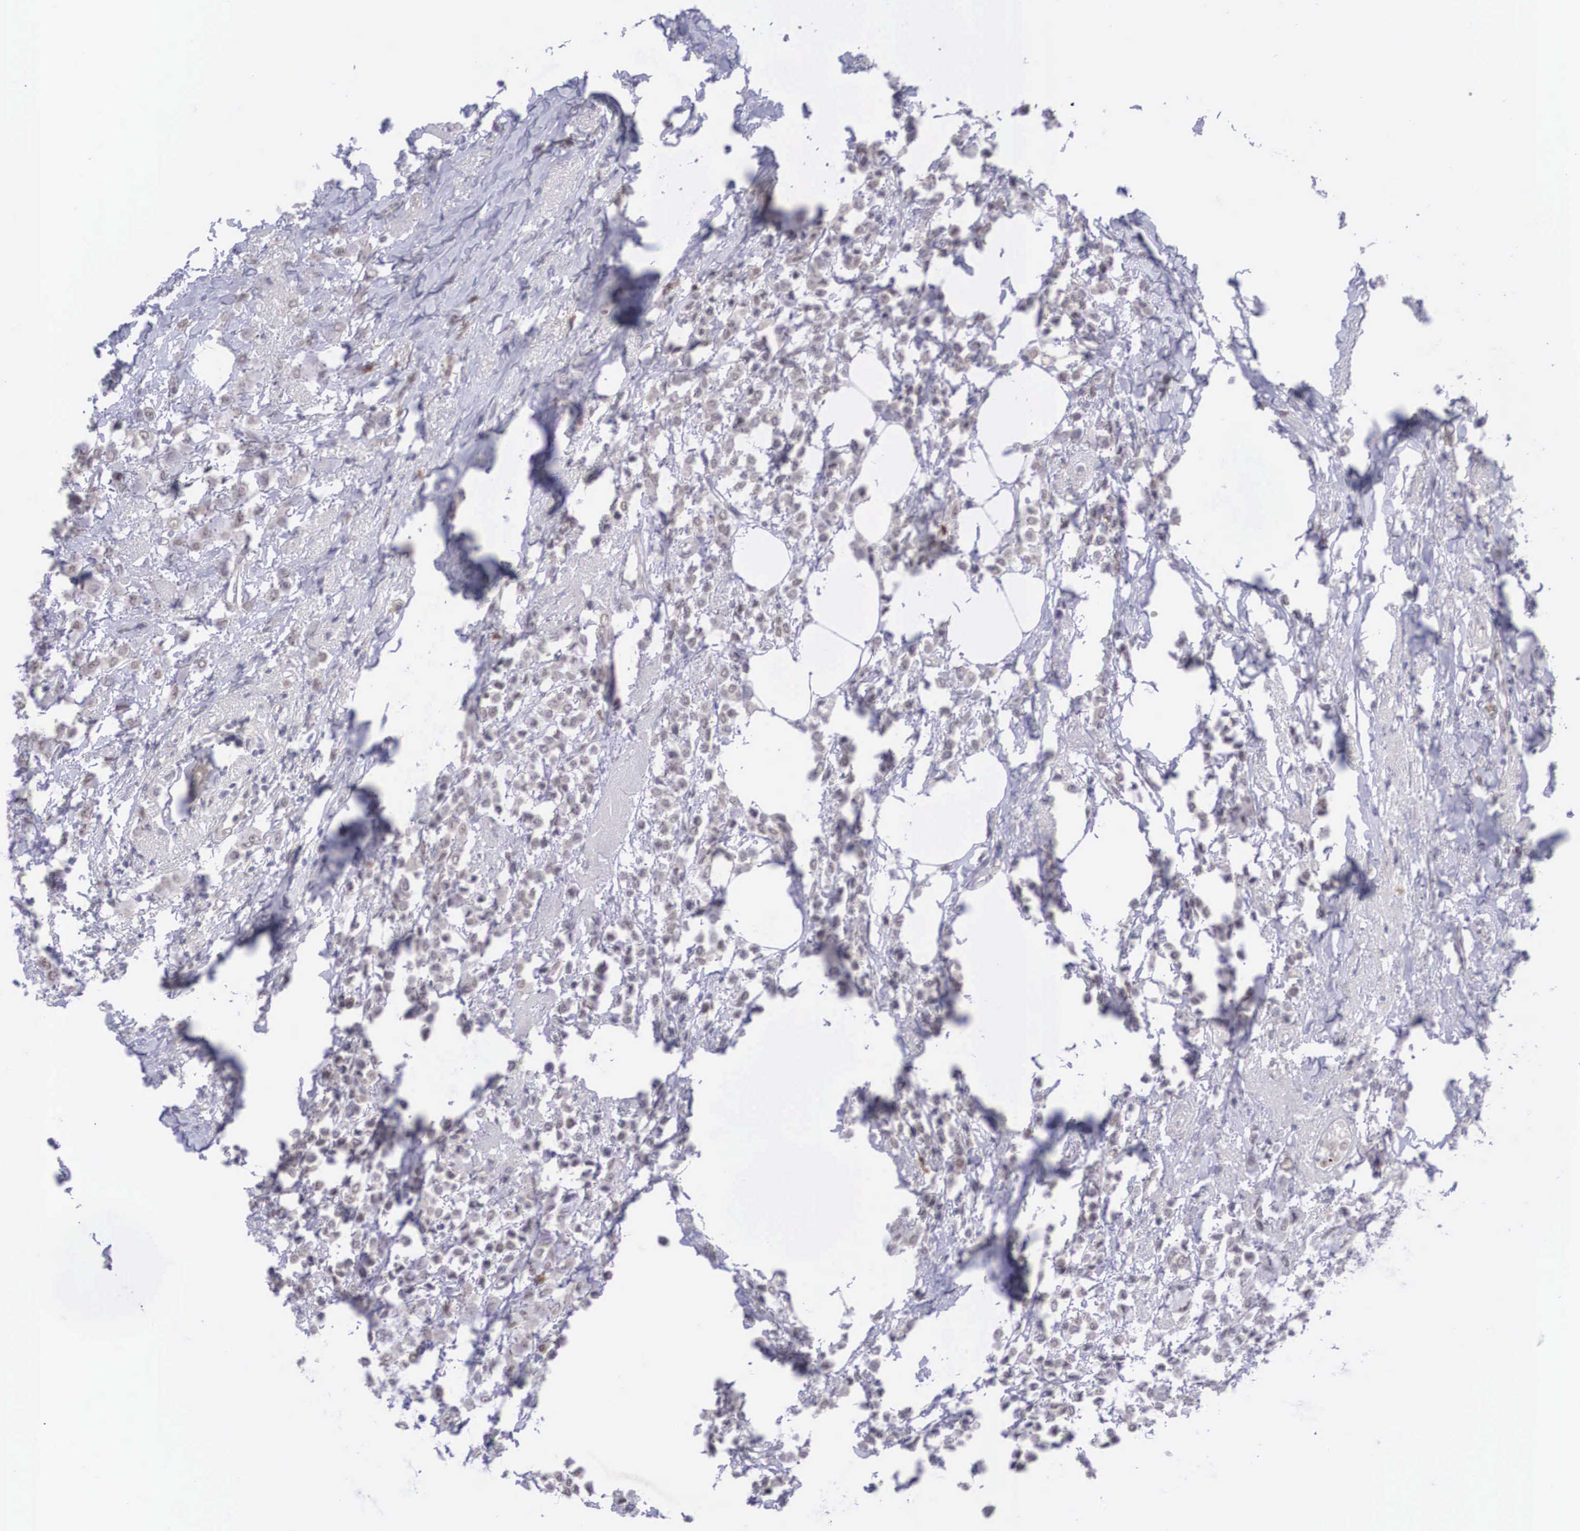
{"staining": {"intensity": "weak", "quantity": "25%-75%", "location": "nuclear"}, "tissue": "breast cancer", "cell_type": "Tumor cells", "image_type": "cancer", "snomed": [{"axis": "morphology", "description": "Lobular carcinoma"}, {"axis": "topography", "description": "Breast"}], "caption": "A brown stain highlights weak nuclear staining of a protein in human breast lobular carcinoma tumor cells. (DAB (3,3'-diaminobenzidine) = brown stain, brightfield microscopy at high magnification).", "gene": "NINL", "patient": {"sex": "female", "age": 85}}